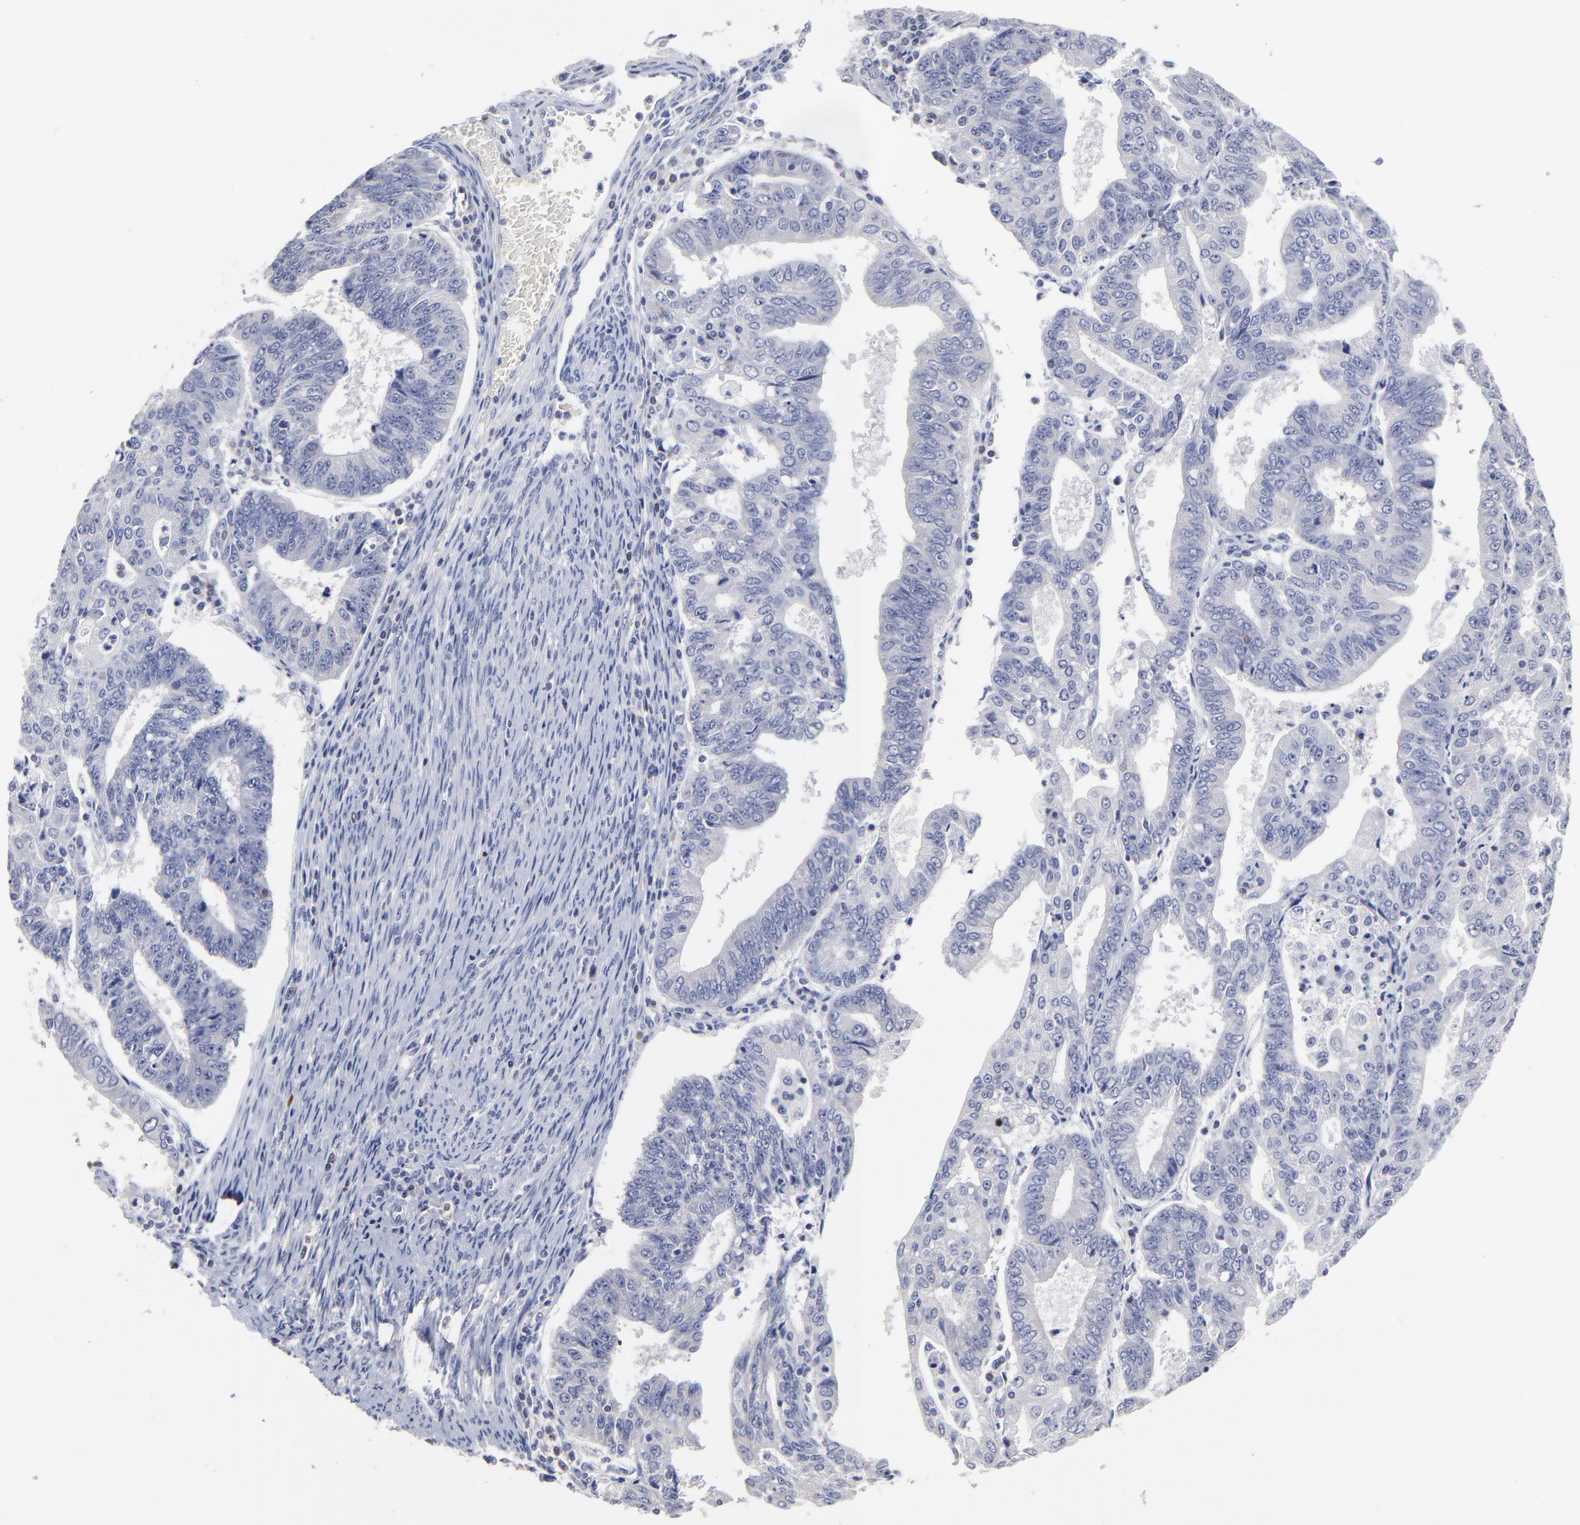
{"staining": {"intensity": "negative", "quantity": "none", "location": "none"}, "tissue": "endometrial cancer", "cell_type": "Tumor cells", "image_type": "cancer", "snomed": [{"axis": "morphology", "description": "Adenocarcinoma, NOS"}, {"axis": "topography", "description": "Endometrium"}], "caption": "A micrograph of endometrial cancer stained for a protein displays no brown staining in tumor cells.", "gene": "TRAT1", "patient": {"sex": "female", "age": 56}}